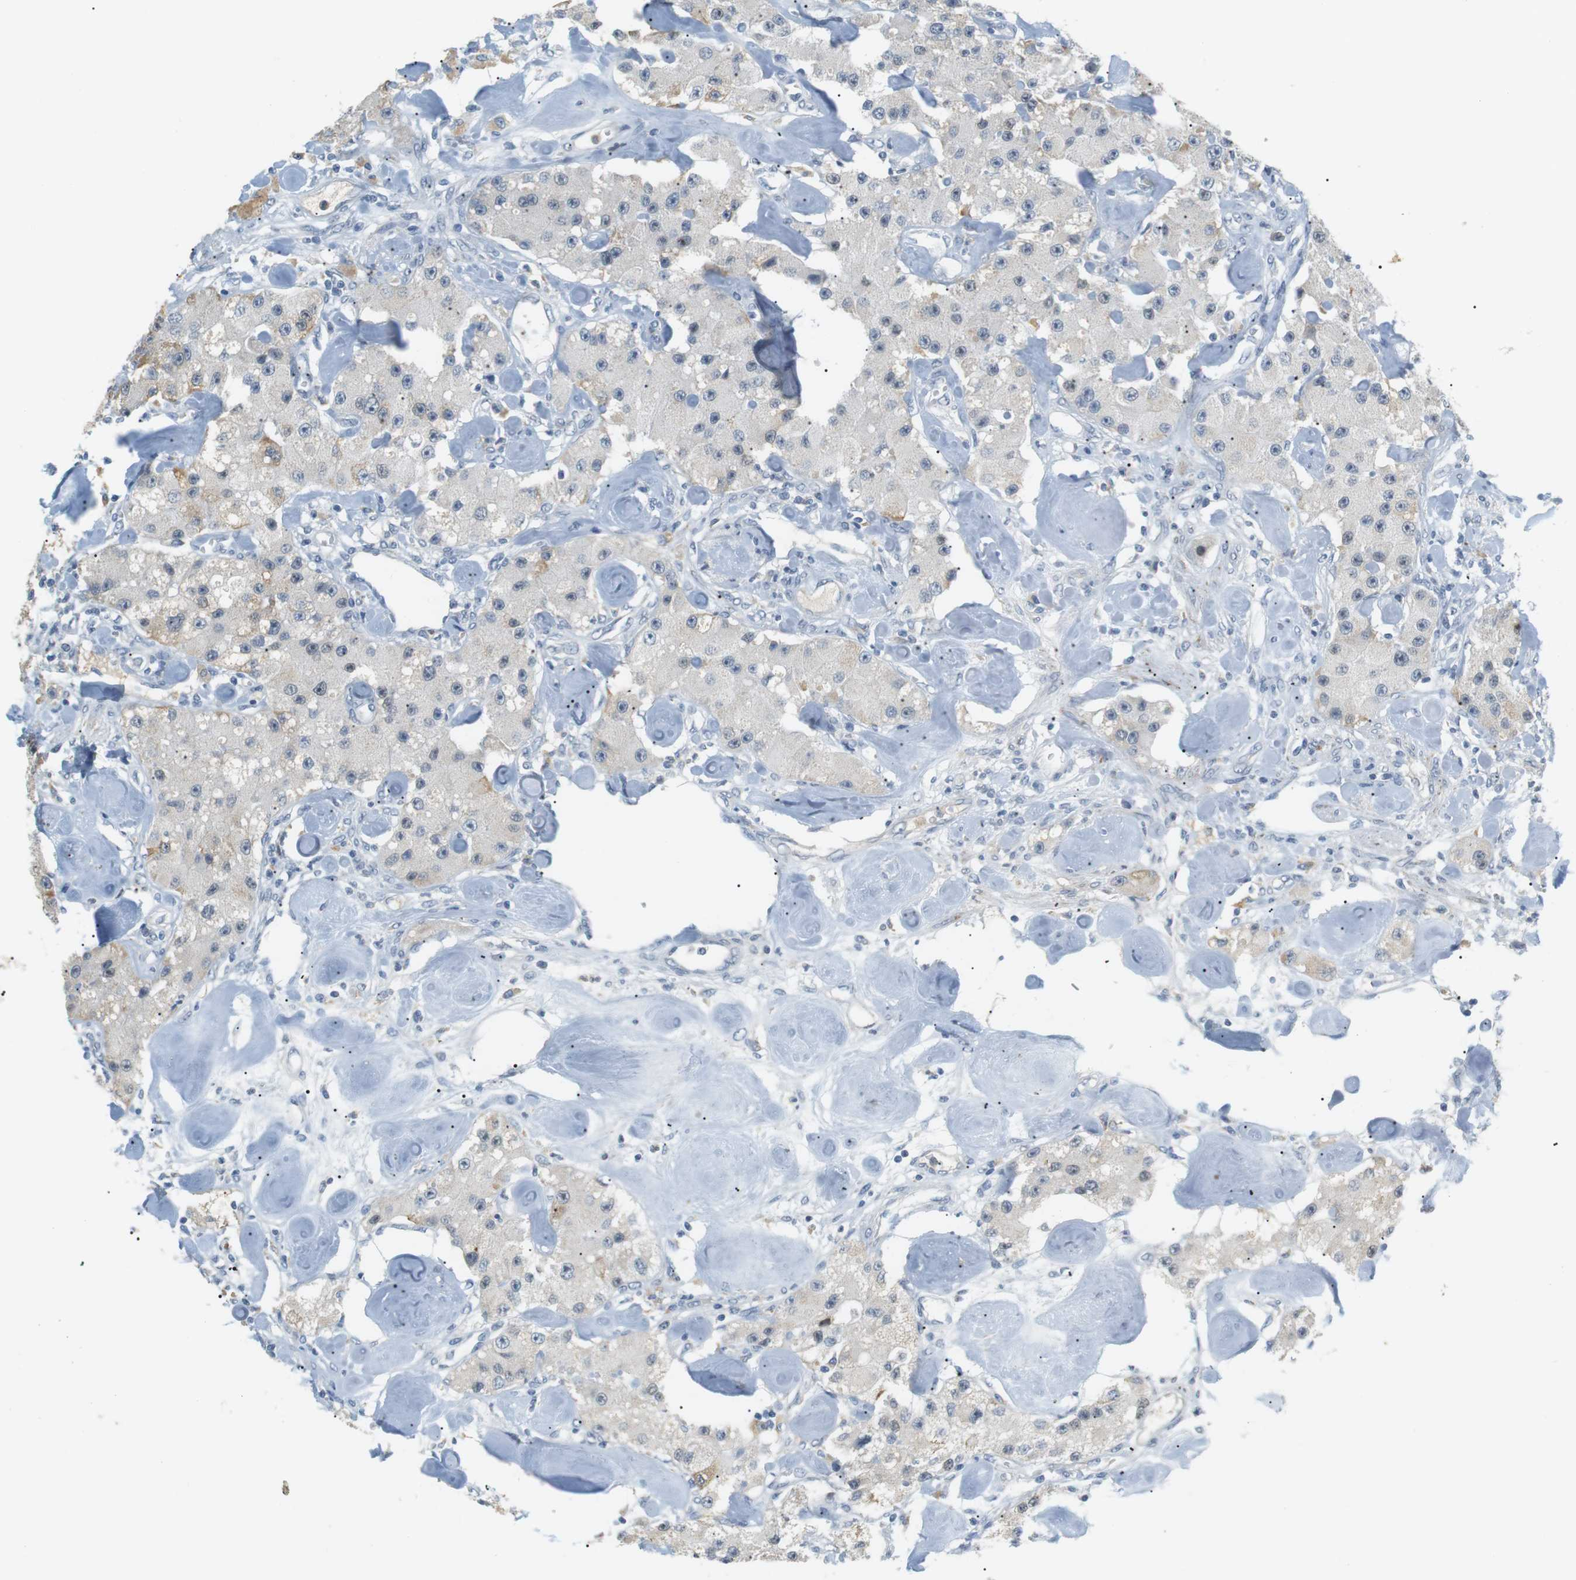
{"staining": {"intensity": "weak", "quantity": "<25%", "location": "cytoplasmic/membranous"}, "tissue": "carcinoid", "cell_type": "Tumor cells", "image_type": "cancer", "snomed": [{"axis": "morphology", "description": "Carcinoid, malignant, NOS"}, {"axis": "topography", "description": "Pancreas"}], "caption": "This image is of carcinoid (malignant) stained with immunohistochemistry to label a protein in brown with the nuclei are counter-stained blue. There is no staining in tumor cells.", "gene": "CD300E", "patient": {"sex": "male", "age": 41}}